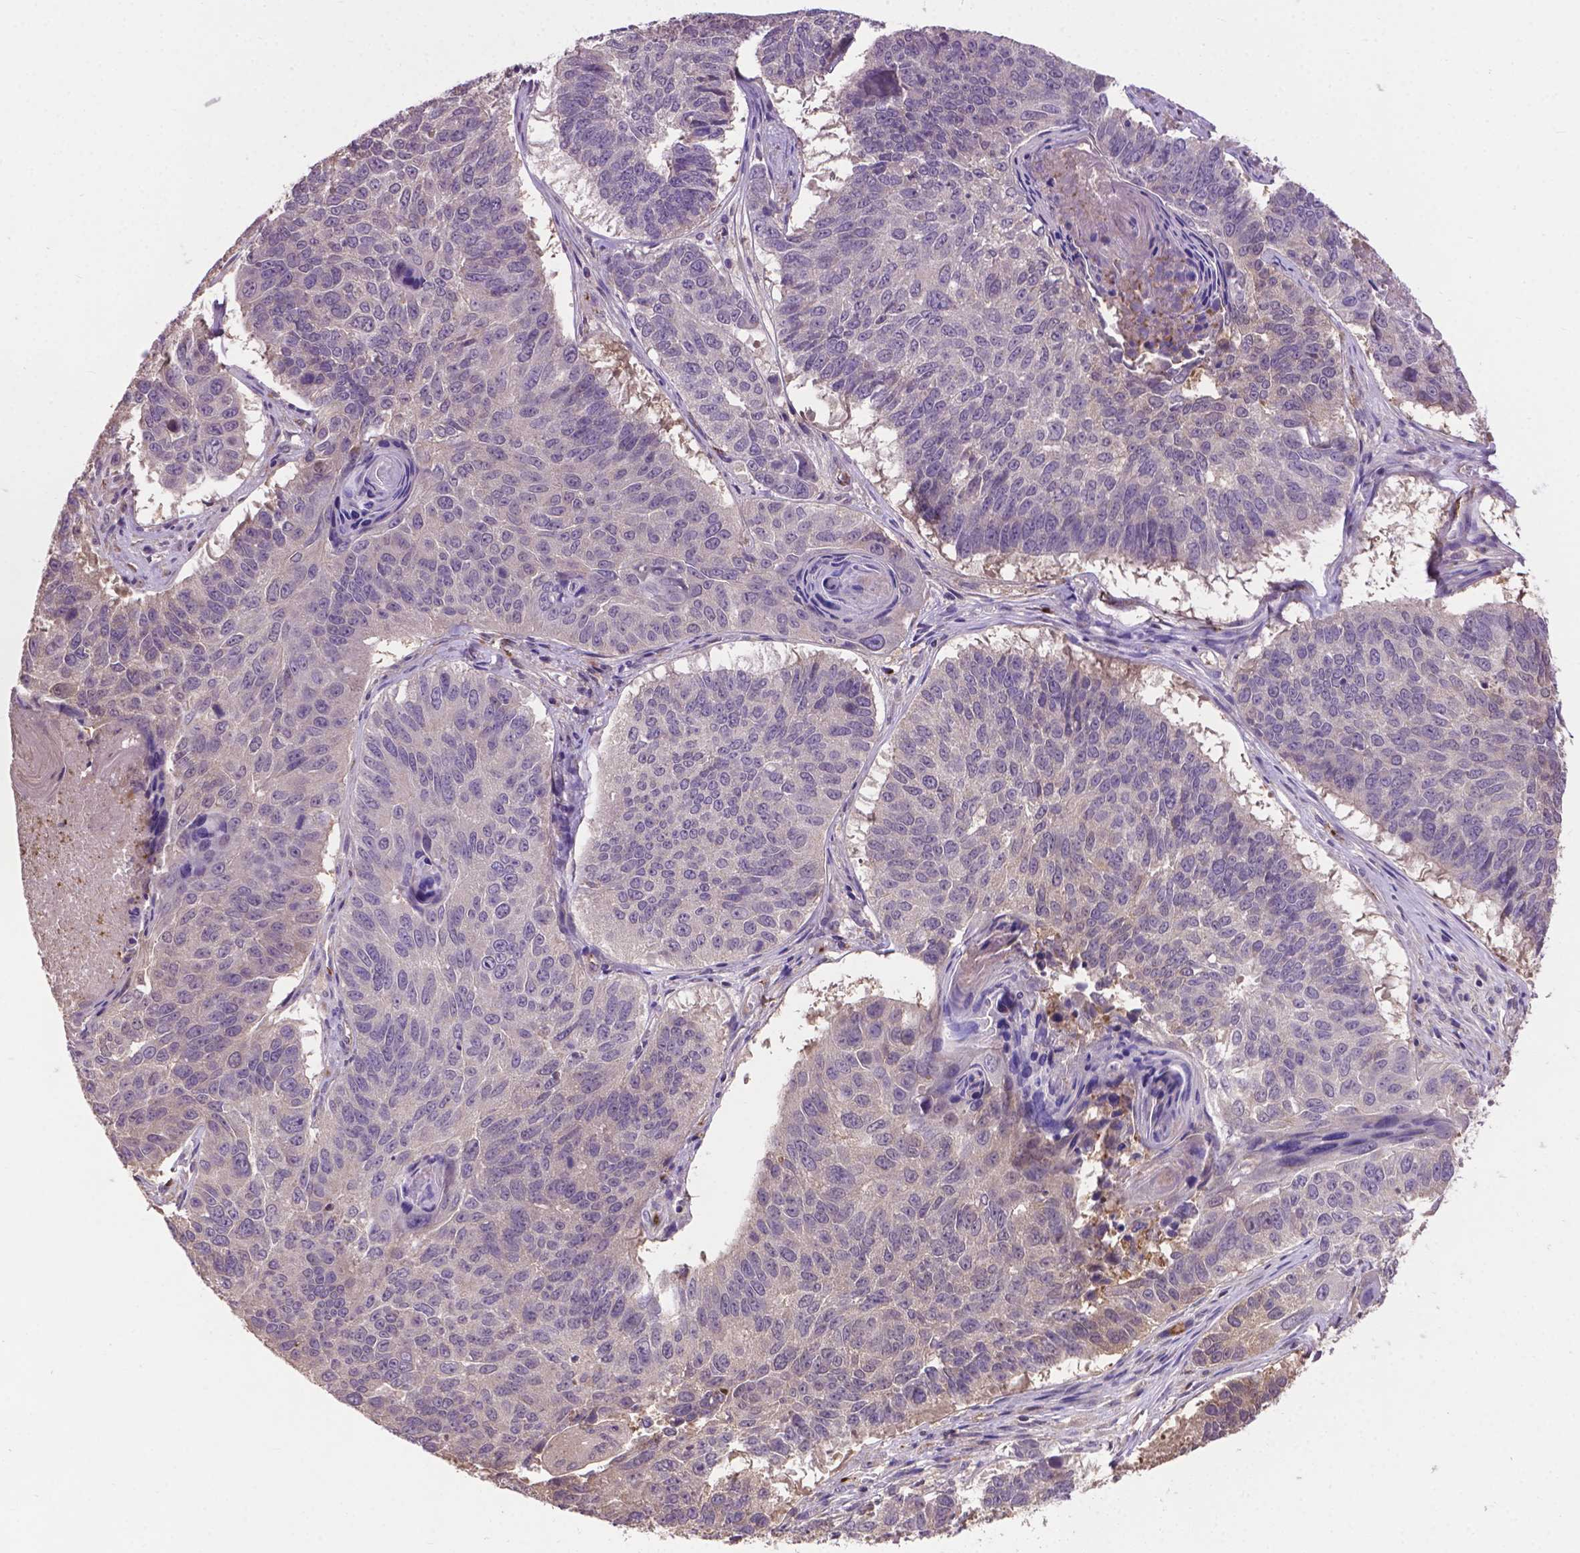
{"staining": {"intensity": "negative", "quantity": "none", "location": "none"}, "tissue": "lung cancer", "cell_type": "Tumor cells", "image_type": "cancer", "snomed": [{"axis": "morphology", "description": "Squamous cell carcinoma, NOS"}, {"axis": "topography", "description": "Lung"}], "caption": "Micrograph shows no protein expression in tumor cells of lung squamous cell carcinoma tissue.", "gene": "ZNF337", "patient": {"sex": "male", "age": 73}}